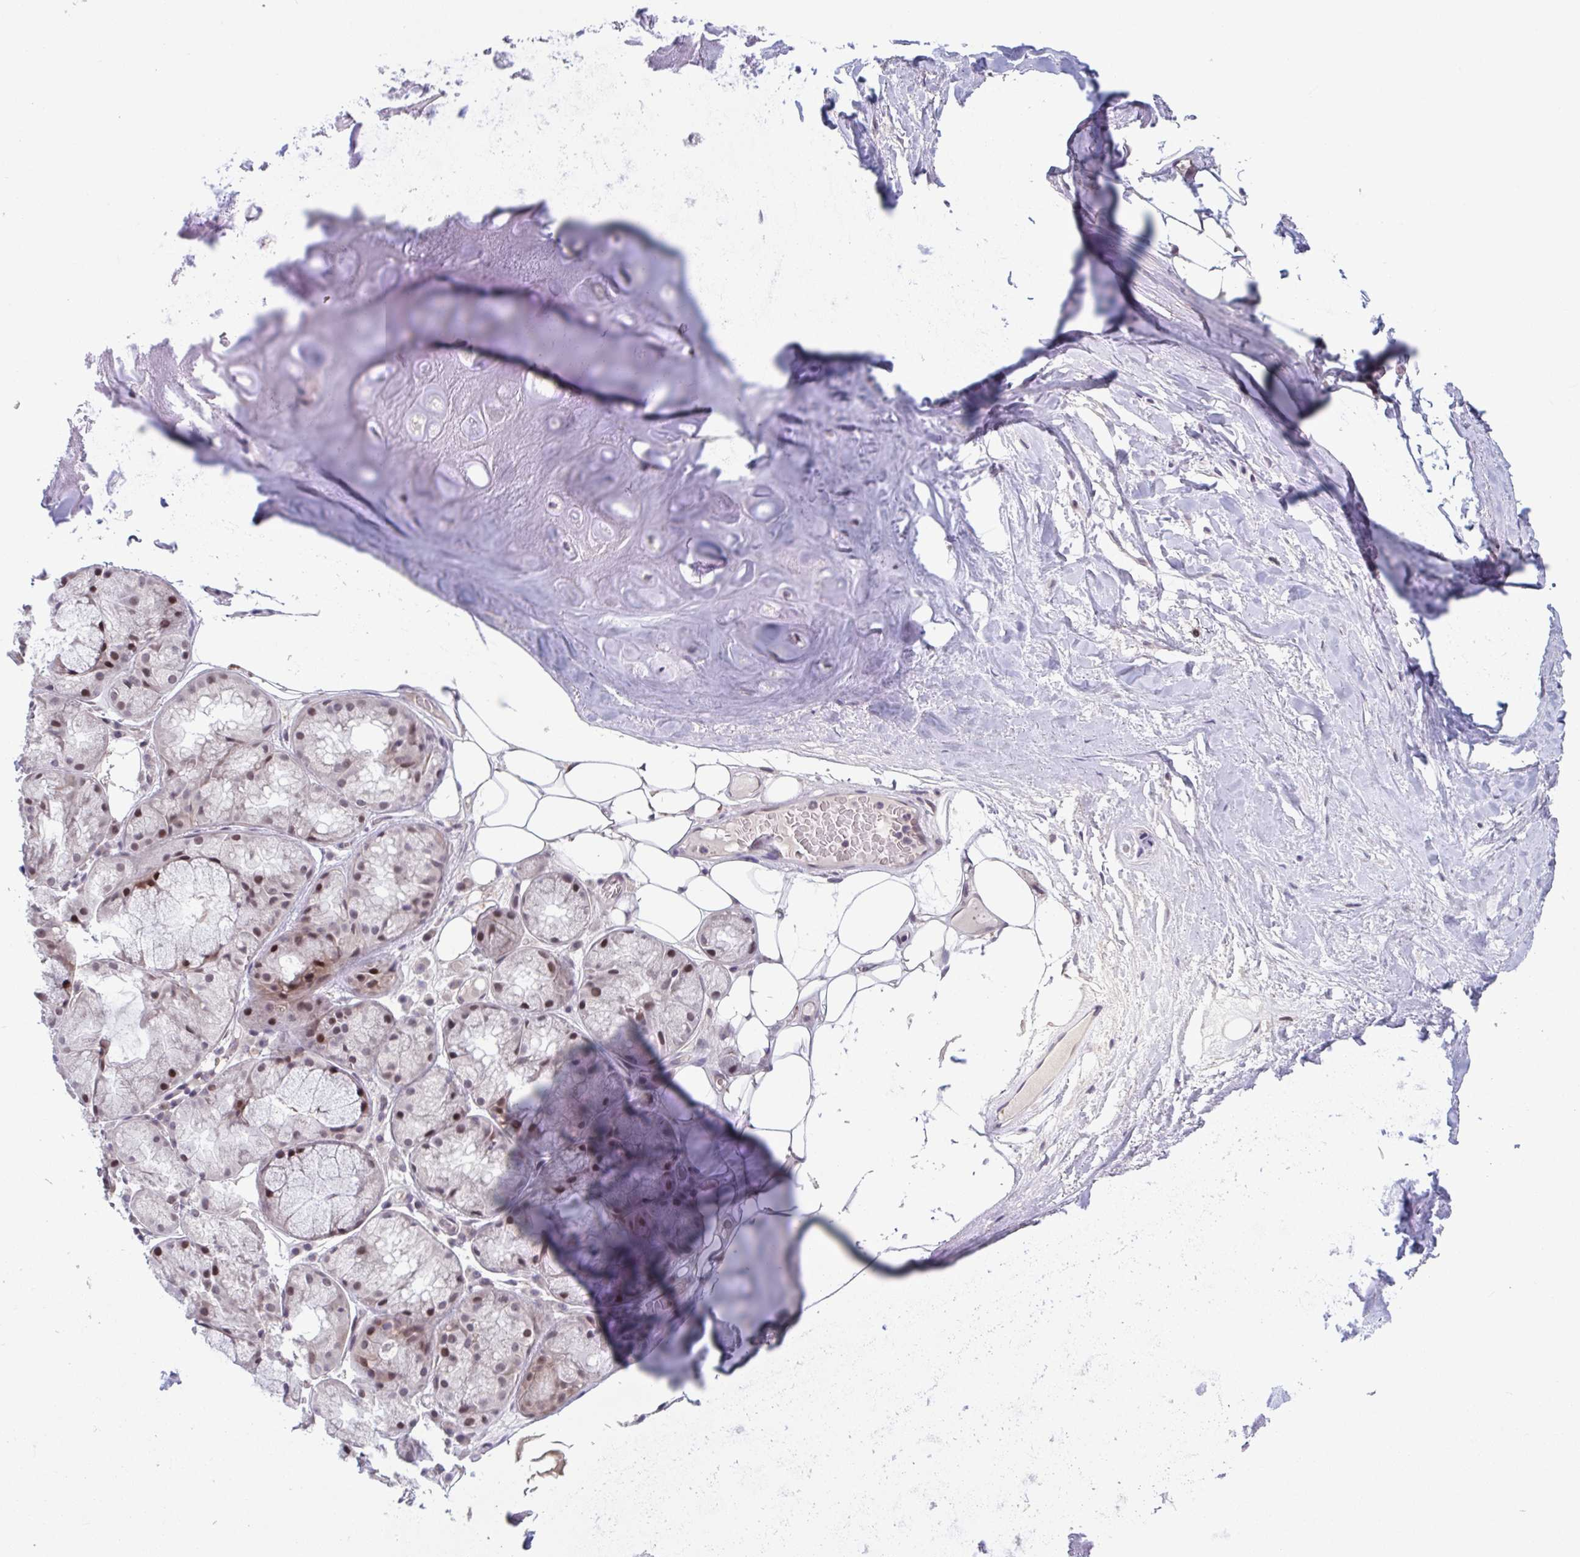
{"staining": {"intensity": "negative", "quantity": "none", "location": "none"}, "tissue": "adipose tissue", "cell_type": "Adipocytes", "image_type": "normal", "snomed": [{"axis": "morphology", "description": "Normal tissue, NOS"}, {"axis": "topography", "description": "Lymph node"}, {"axis": "topography", "description": "Cartilage tissue"}, {"axis": "topography", "description": "Nasopharynx"}], "caption": "Immunohistochemistry of unremarkable human adipose tissue exhibits no staining in adipocytes. (Brightfield microscopy of DAB (3,3'-diaminobenzidine) immunohistochemistry (IHC) at high magnification).", "gene": "RIOK1", "patient": {"sex": "male", "age": 63}}